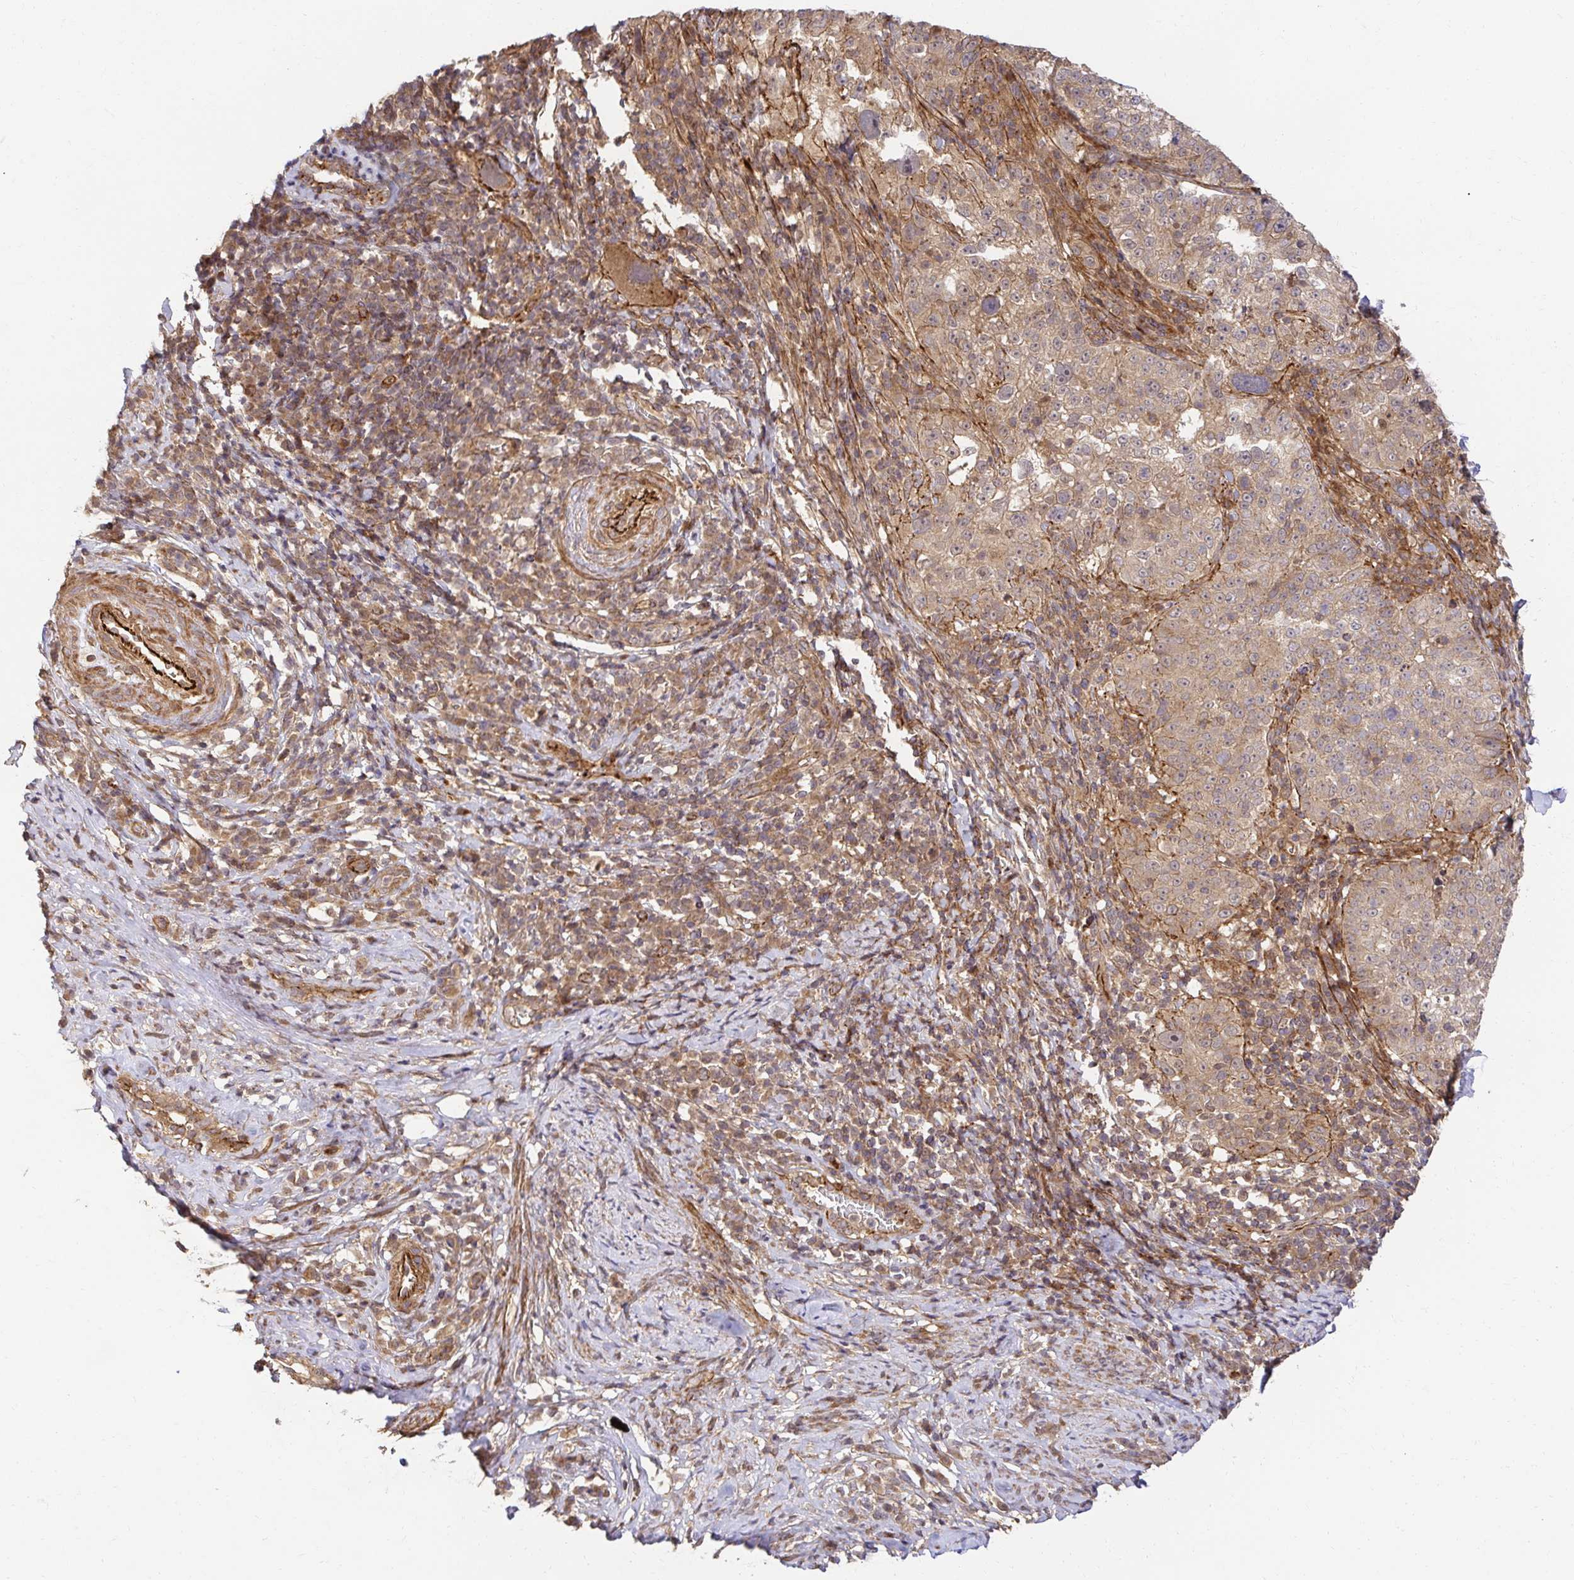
{"staining": {"intensity": "negative", "quantity": "none", "location": "none"}, "tissue": "cervical cancer", "cell_type": "Tumor cells", "image_type": "cancer", "snomed": [{"axis": "morphology", "description": "Squamous cell carcinoma, NOS"}, {"axis": "topography", "description": "Cervix"}], "caption": "The image reveals no staining of tumor cells in cervical squamous cell carcinoma. (DAB IHC with hematoxylin counter stain).", "gene": "PSMA4", "patient": {"sex": "female", "age": 75}}